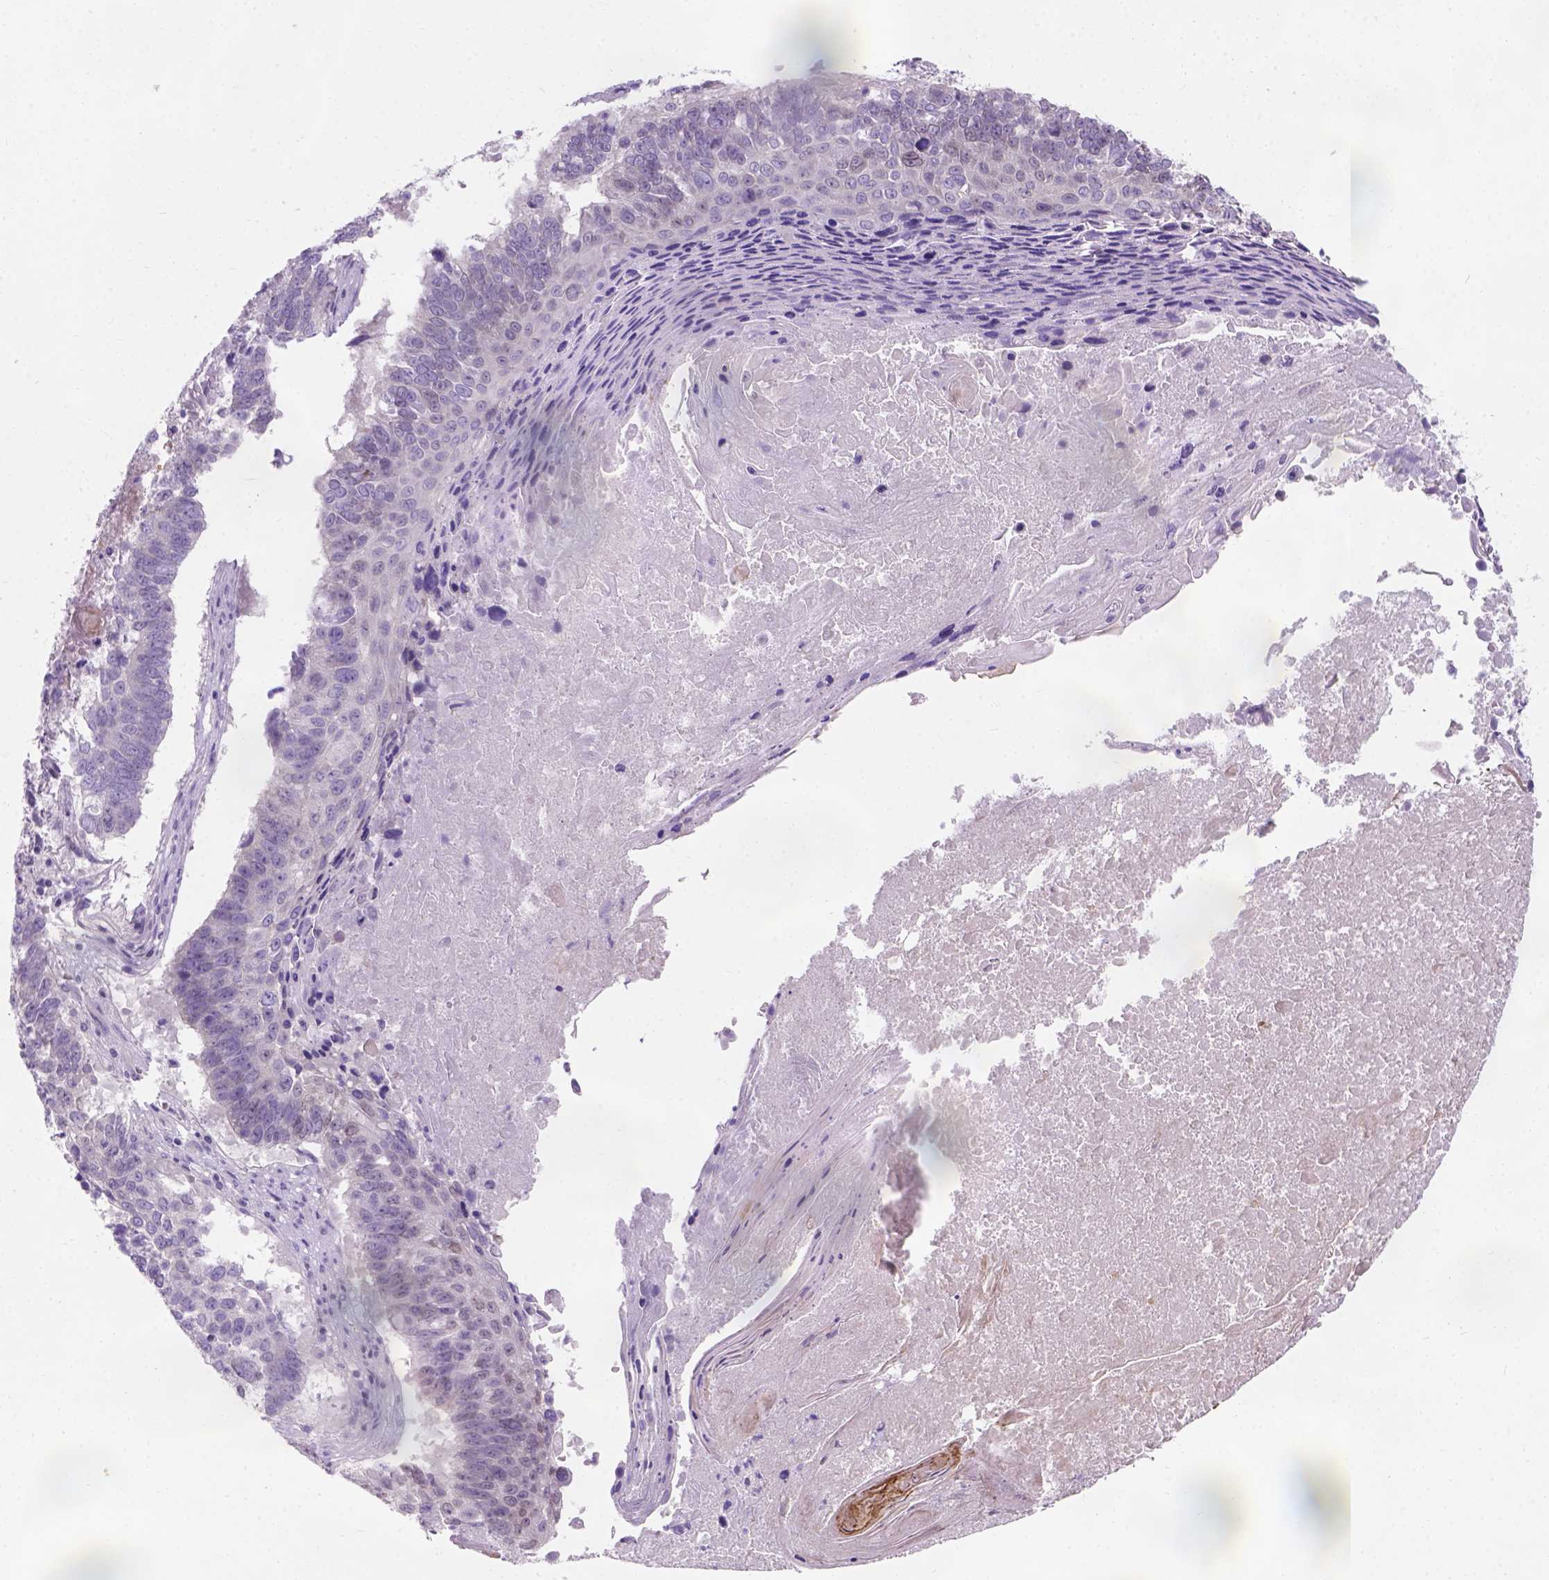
{"staining": {"intensity": "negative", "quantity": "none", "location": "none"}, "tissue": "lung cancer", "cell_type": "Tumor cells", "image_type": "cancer", "snomed": [{"axis": "morphology", "description": "Squamous cell carcinoma, NOS"}, {"axis": "topography", "description": "Lung"}], "caption": "Micrograph shows no significant protein positivity in tumor cells of squamous cell carcinoma (lung). (DAB immunohistochemistry with hematoxylin counter stain).", "gene": "C20orf144", "patient": {"sex": "male", "age": 73}}